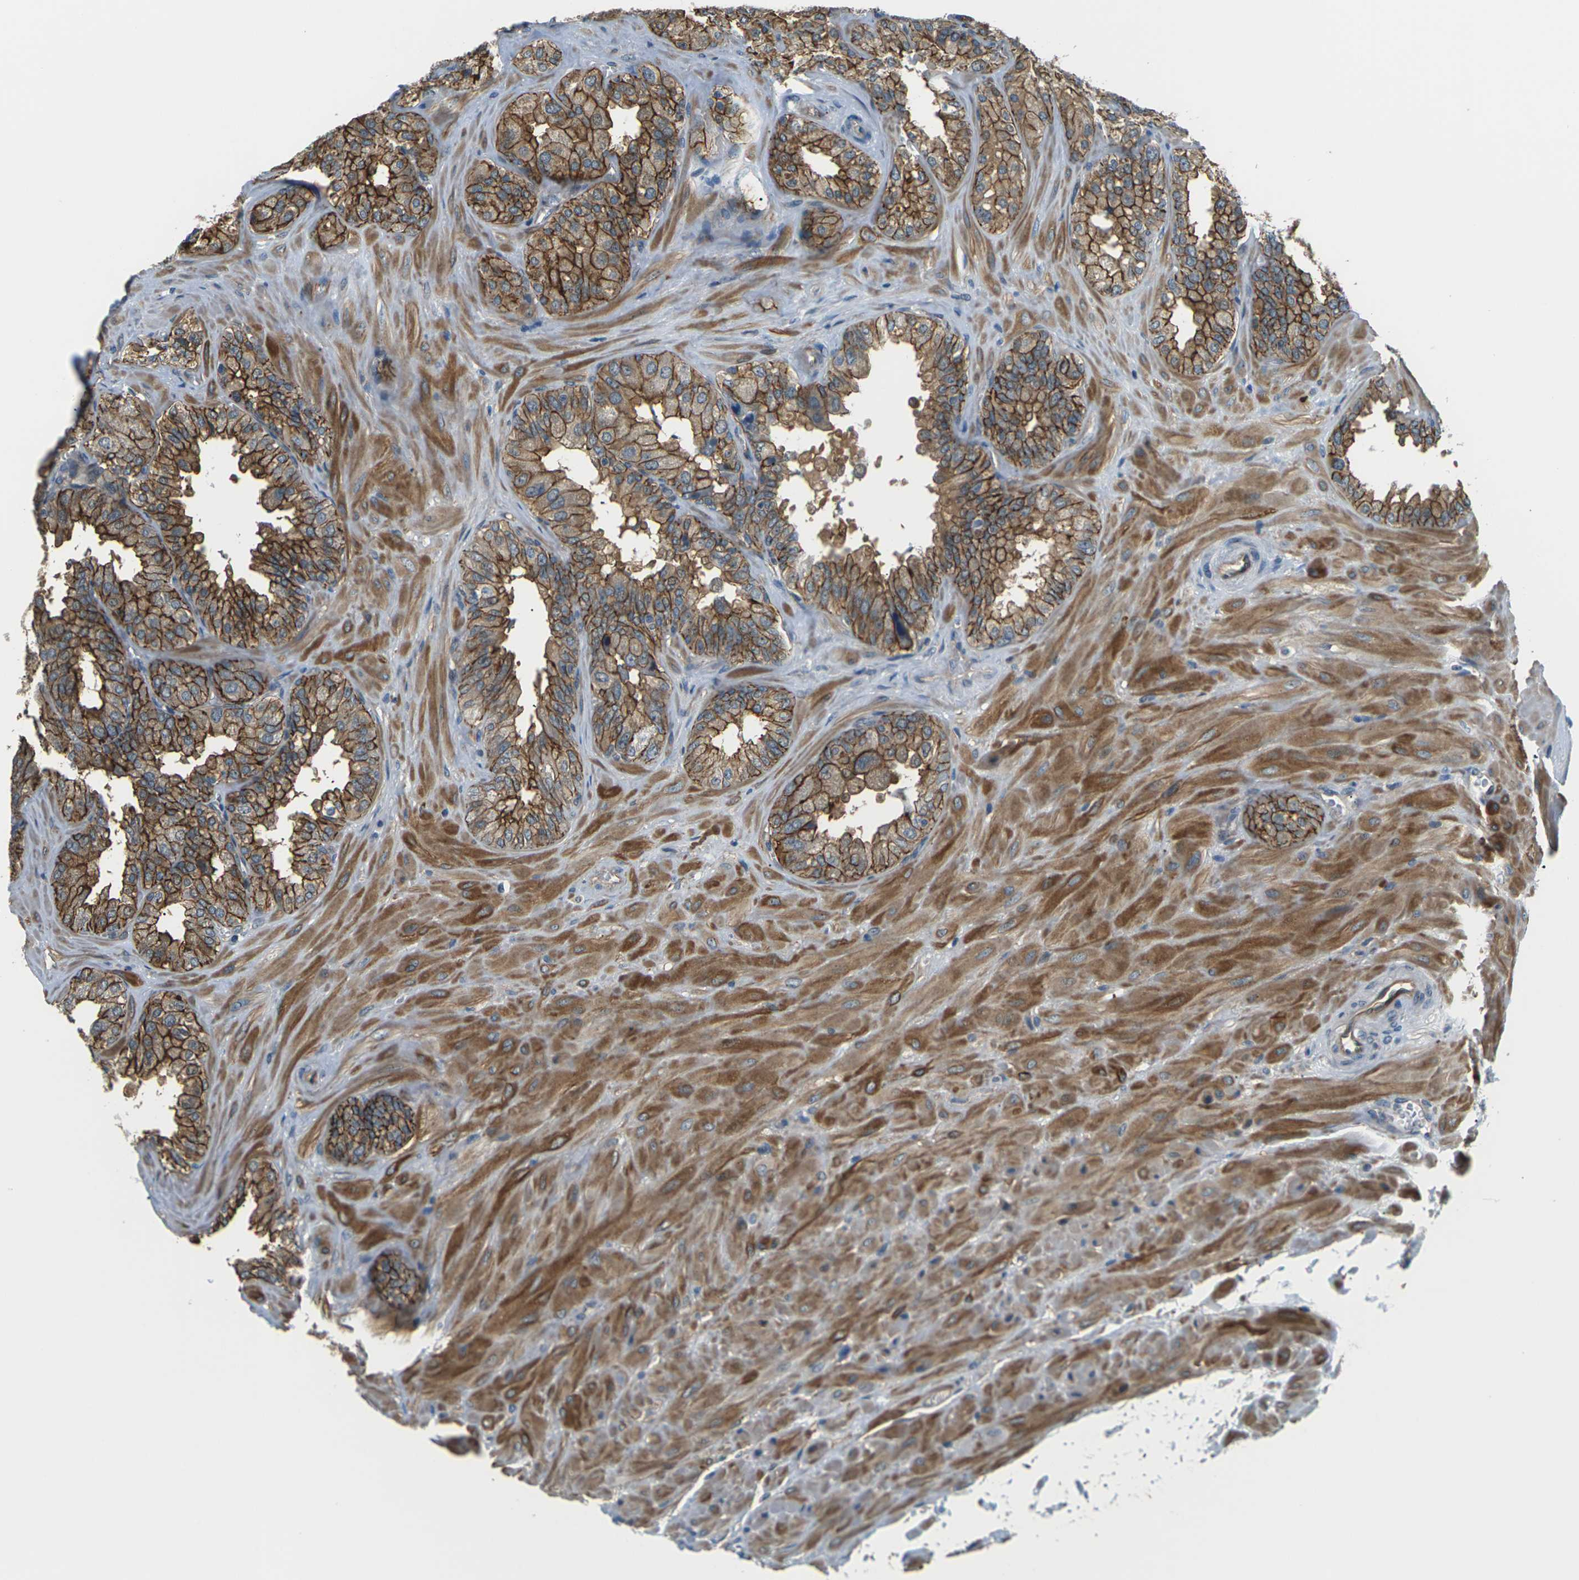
{"staining": {"intensity": "strong", "quantity": ">75%", "location": "cytoplasmic/membranous"}, "tissue": "seminal vesicle", "cell_type": "Glandular cells", "image_type": "normal", "snomed": [{"axis": "morphology", "description": "Normal tissue, NOS"}, {"axis": "topography", "description": "Prostate"}, {"axis": "topography", "description": "Seminal veicle"}], "caption": "A photomicrograph of seminal vesicle stained for a protein shows strong cytoplasmic/membranous brown staining in glandular cells.", "gene": "SLC13A3", "patient": {"sex": "male", "age": 51}}